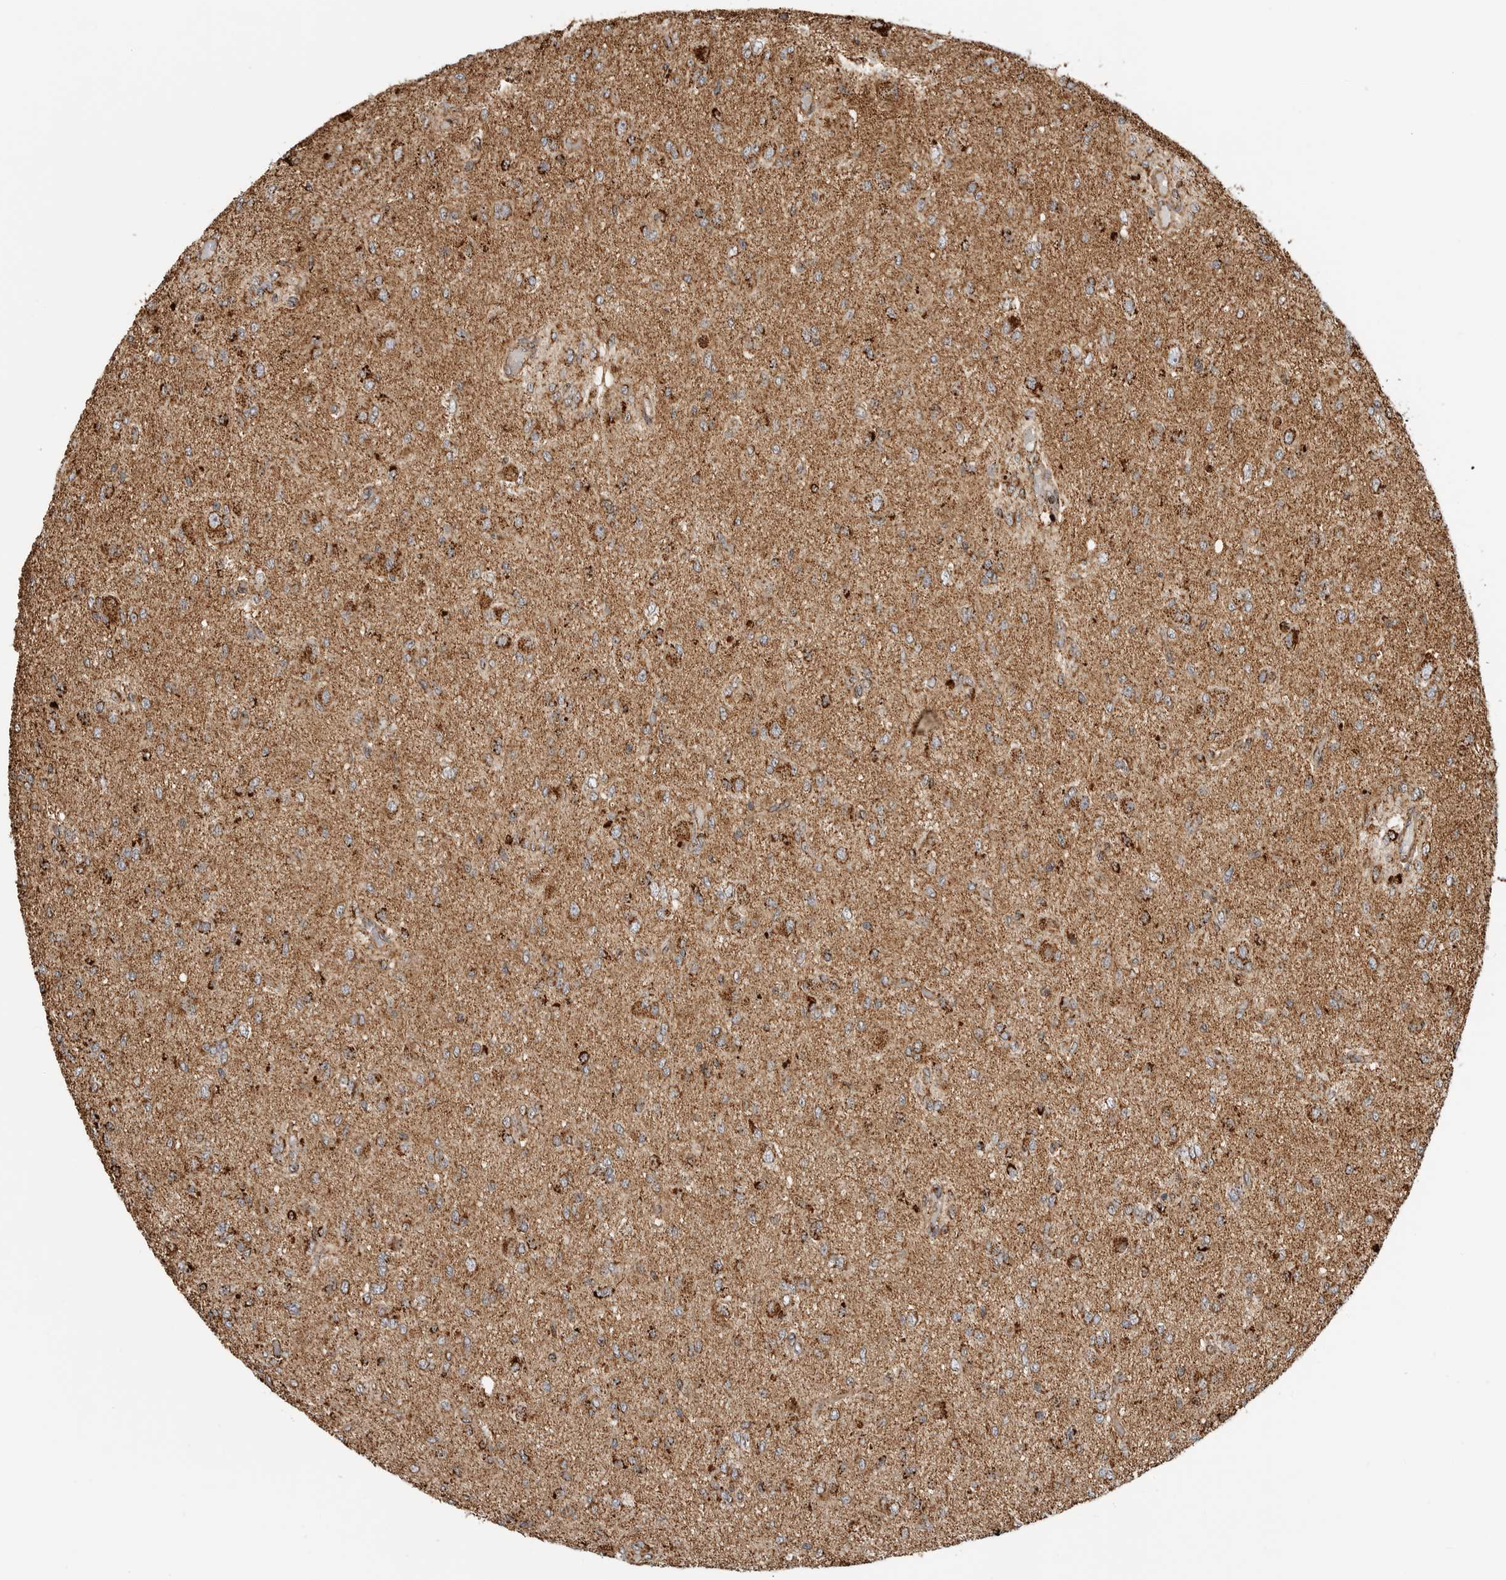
{"staining": {"intensity": "strong", "quantity": ">75%", "location": "cytoplasmic/membranous"}, "tissue": "glioma", "cell_type": "Tumor cells", "image_type": "cancer", "snomed": [{"axis": "morphology", "description": "Glioma, malignant, High grade"}, {"axis": "topography", "description": "Brain"}], "caption": "Glioma was stained to show a protein in brown. There is high levels of strong cytoplasmic/membranous expression in about >75% of tumor cells. The staining is performed using DAB (3,3'-diaminobenzidine) brown chromogen to label protein expression. The nuclei are counter-stained blue using hematoxylin.", "gene": "BMP2K", "patient": {"sex": "female", "age": 59}}